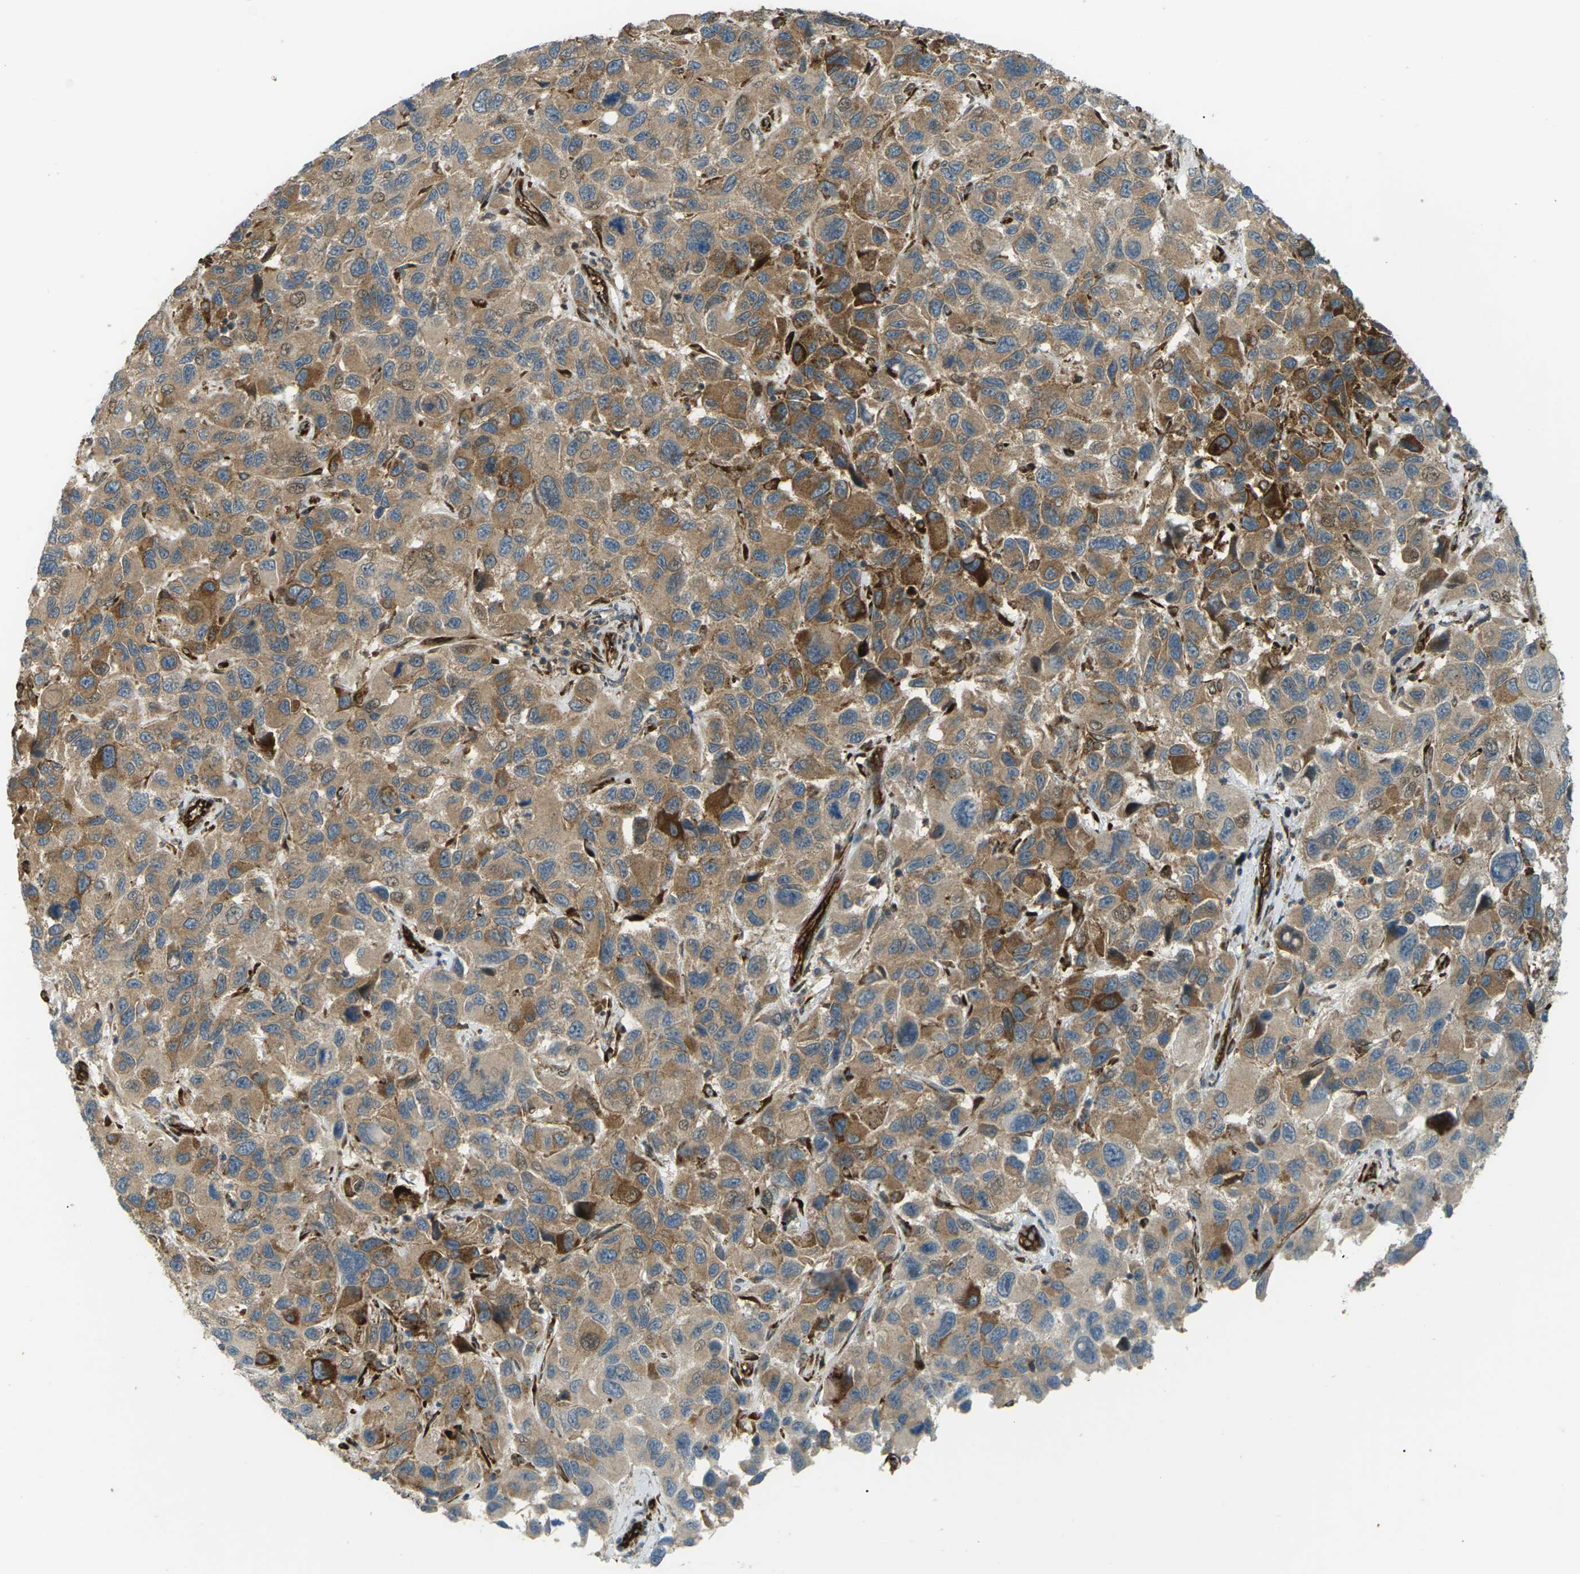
{"staining": {"intensity": "strong", "quantity": "<25%", "location": "cytoplasmic/membranous"}, "tissue": "melanoma", "cell_type": "Tumor cells", "image_type": "cancer", "snomed": [{"axis": "morphology", "description": "Malignant melanoma, NOS"}, {"axis": "topography", "description": "Skin"}], "caption": "An image of human malignant melanoma stained for a protein exhibits strong cytoplasmic/membranous brown staining in tumor cells.", "gene": "S1PR1", "patient": {"sex": "male", "age": 53}}